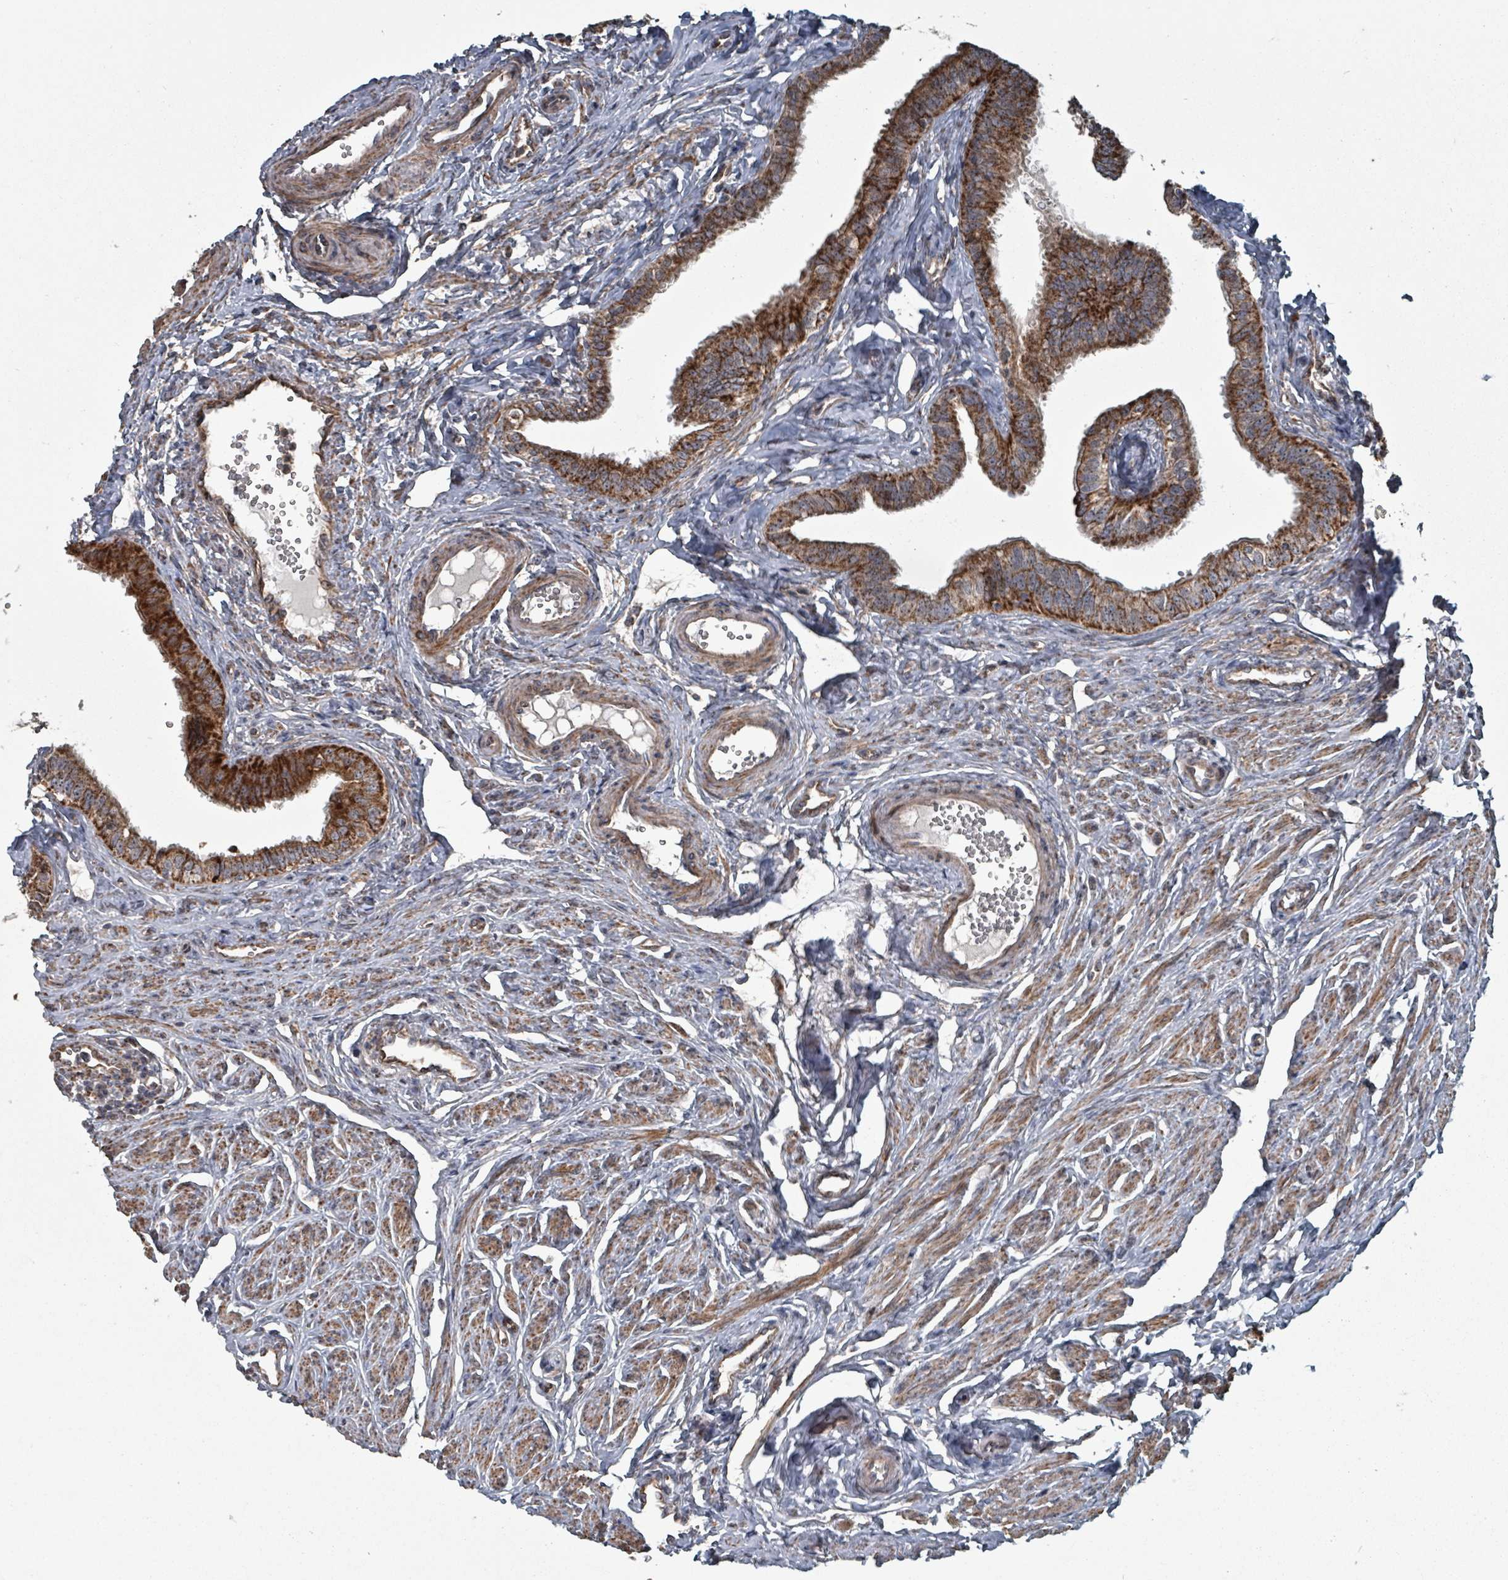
{"staining": {"intensity": "strong", "quantity": ">75%", "location": "cytoplasmic/membranous"}, "tissue": "fallopian tube", "cell_type": "Glandular cells", "image_type": "normal", "snomed": [{"axis": "morphology", "description": "Normal tissue, NOS"}, {"axis": "morphology", "description": "Carcinoma, NOS"}, {"axis": "topography", "description": "Fallopian tube"}, {"axis": "topography", "description": "Ovary"}], "caption": "Brown immunohistochemical staining in normal human fallopian tube reveals strong cytoplasmic/membranous expression in about >75% of glandular cells.", "gene": "MRPL4", "patient": {"sex": "female", "age": 59}}